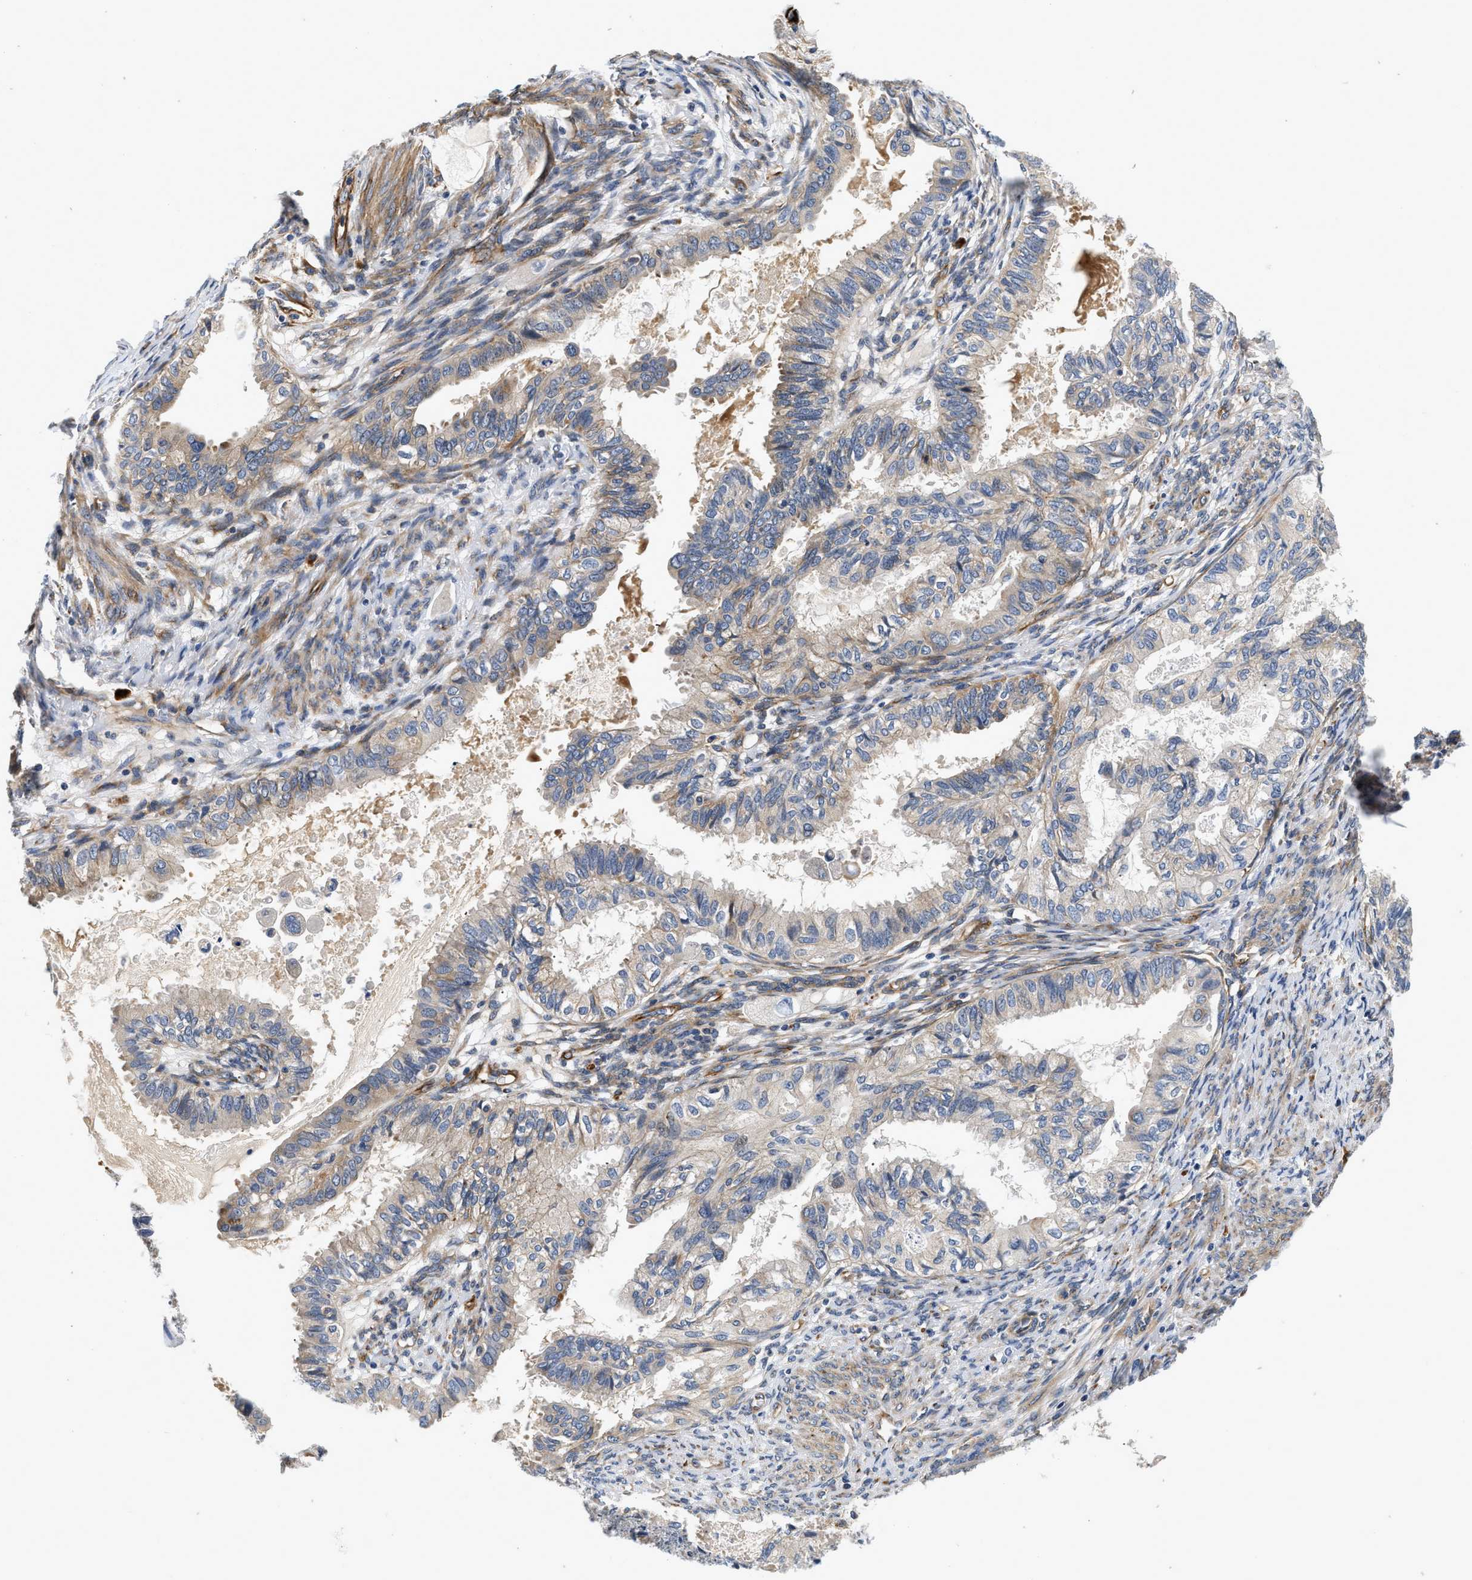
{"staining": {"intensity": "weak", "quantity": "25%-75%", "location": "cytoplasmic/membranous"}, "tissue": "cervical cancer", "cell_type": "Tumor cells", "image_type": "cancer", "snomed": [{"axis": "morphology", "description": "Normal tissue, NOS"}, {"axis": "morphology", "description": "Adenocarcinoma, NOS"}, {"axis": "topography", "description": "Cervix"}, {"axis": "topography", "description": "Endometrium"}], "caption": "The photomicrograph shows a brown stain indicating the presence of a protein in the cytoplasmic/membranous of tumor cells in cervical adenocarcinoma. (DAB (3,3'-diaminobenzidine) IHC, brown staining for protein, blue staining for nuclei).", "gene": "NME6", "patient": {"sex": "female", "age": 86}}